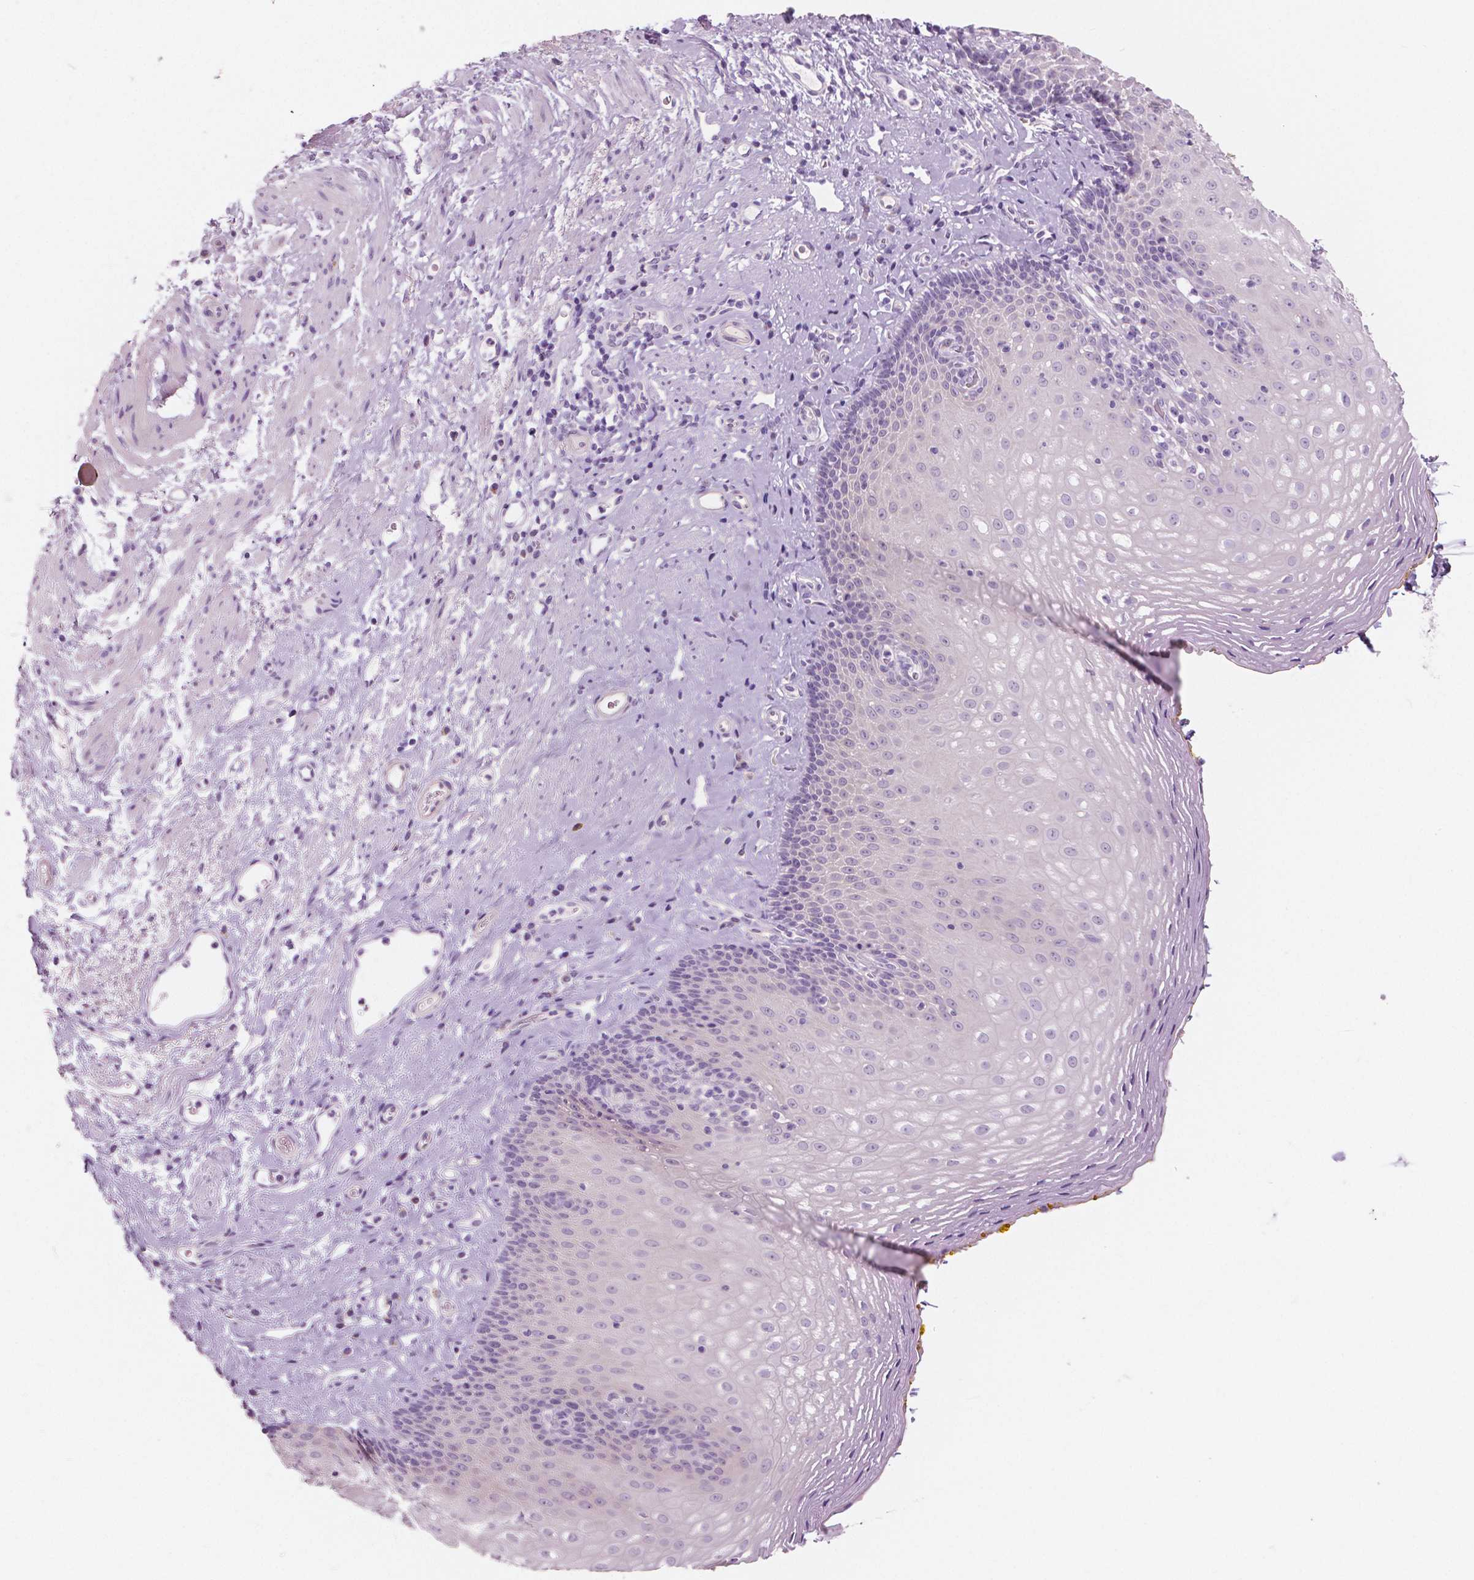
{"staining": {"intensity": "negative", "quantity": "none", "location": "none"}, "tissue": "esophagus", "cell_type": "Squamous epithelial cells", "image_type": "normal", "snomed": [{"axis": "morphology", "description": "Normal tissue, NOS"}, {"axis": "topography", "description": "Esophagus"}], "caption": "Squamous epithelial cells show no significant positivity in normal esophagus. (Stains: DAB IHC with hematoxylin counter stain, Microscopy: brightfield microscopy at high magnification).", "gene": "A4GNT", "patient": {"sex": "female", "age": 68}}